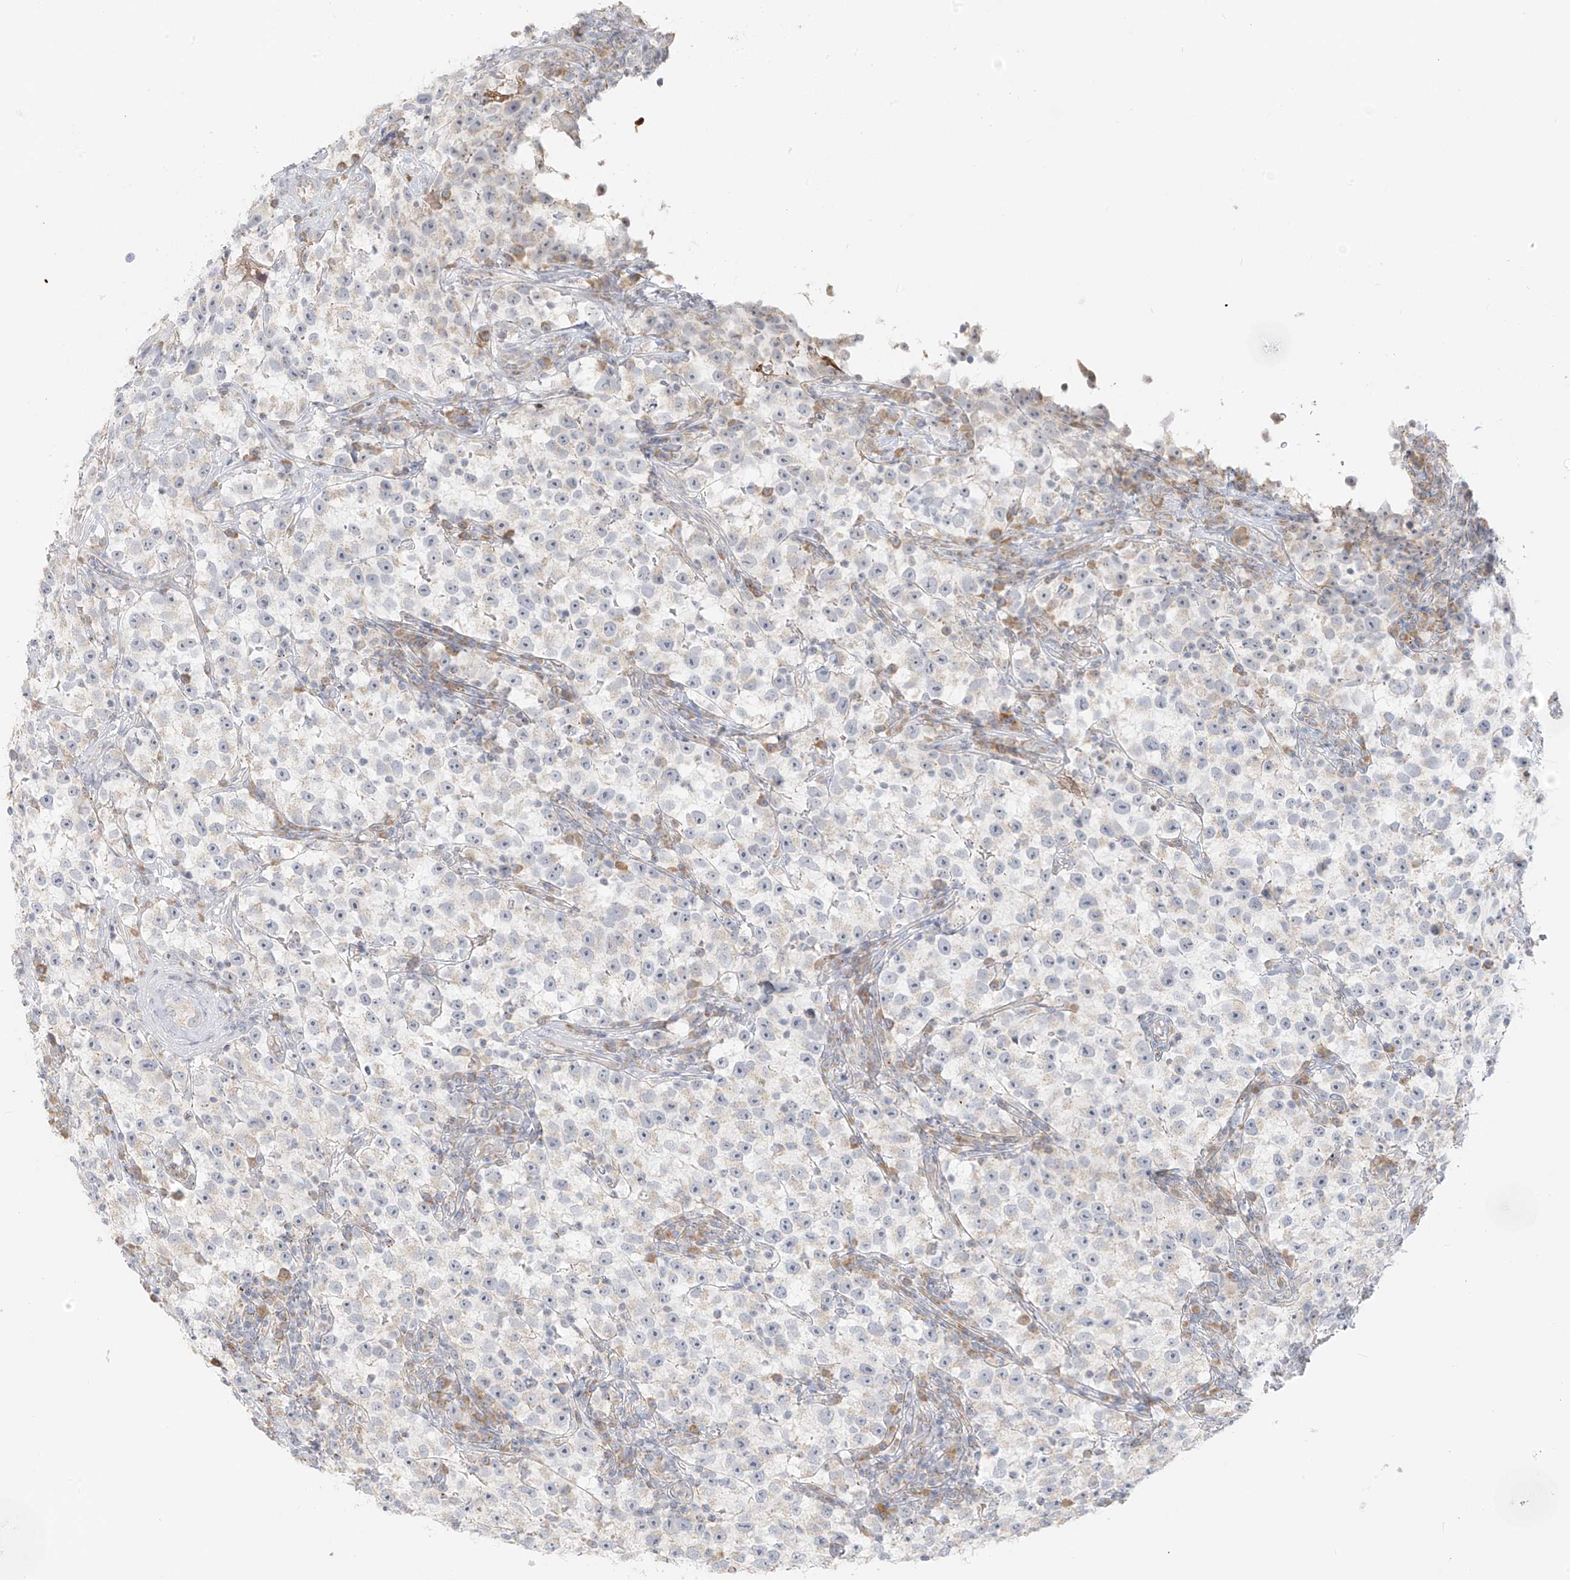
{"staining": {"intensity": "negative", "quantity": "none", "location": "none"}, "tissue": "testis cancer", "cell_type": "Tumor cells", "image_type": "cancer", "snomed": [{"axis": "morphology", "description": "Seminoma, NOS"}, {"axis": "topography", "description": "Testis"}], "caption": "Tumor cells are negative for protein expression in human testis cancer (seminoma).", "gene": "UST", "patient": {"sex": "male", "age": 22}}